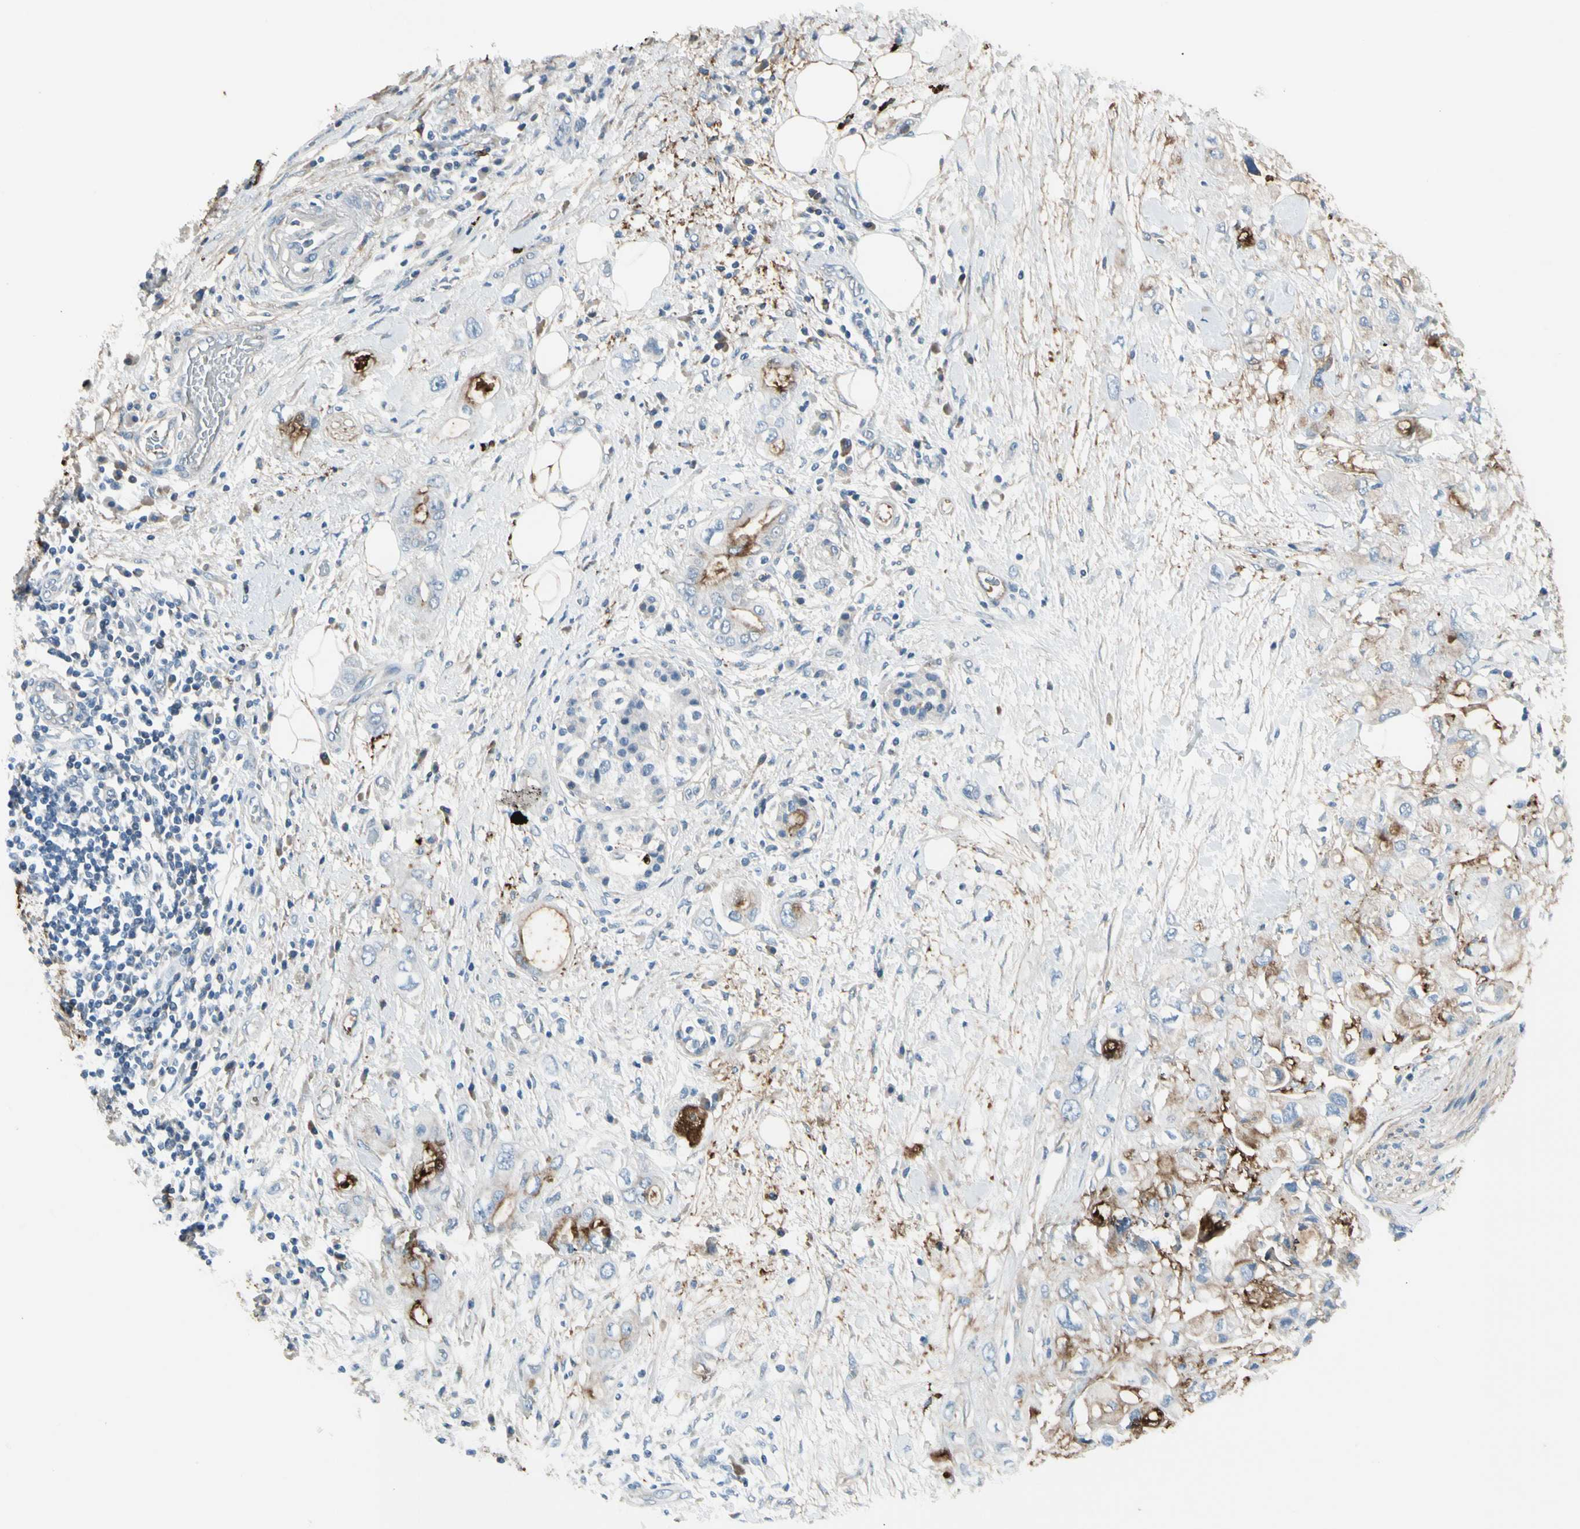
{"staining": {"intensity": "moderate", "quantity": "25%-75%", "location": "cytoplasmic/membranous"}, "tissue": "pancreatic cancer", "cell_type": "Tumor cells", "image_type": "cancer", "snomed": [{"axis": "morphology", "description": "Adenocarcinoma, NOS"}, {"axis": "topography", "description": "Pancreas"}], "caption": "This is an image of immunohistochemistry (IHC) staining of pancreatic cancer, which shows moderate positivity in the cytoplasmic/membranous of tumor cells.", "gene": "PIGR", "patient": {"sex": "female", "age": 56}}